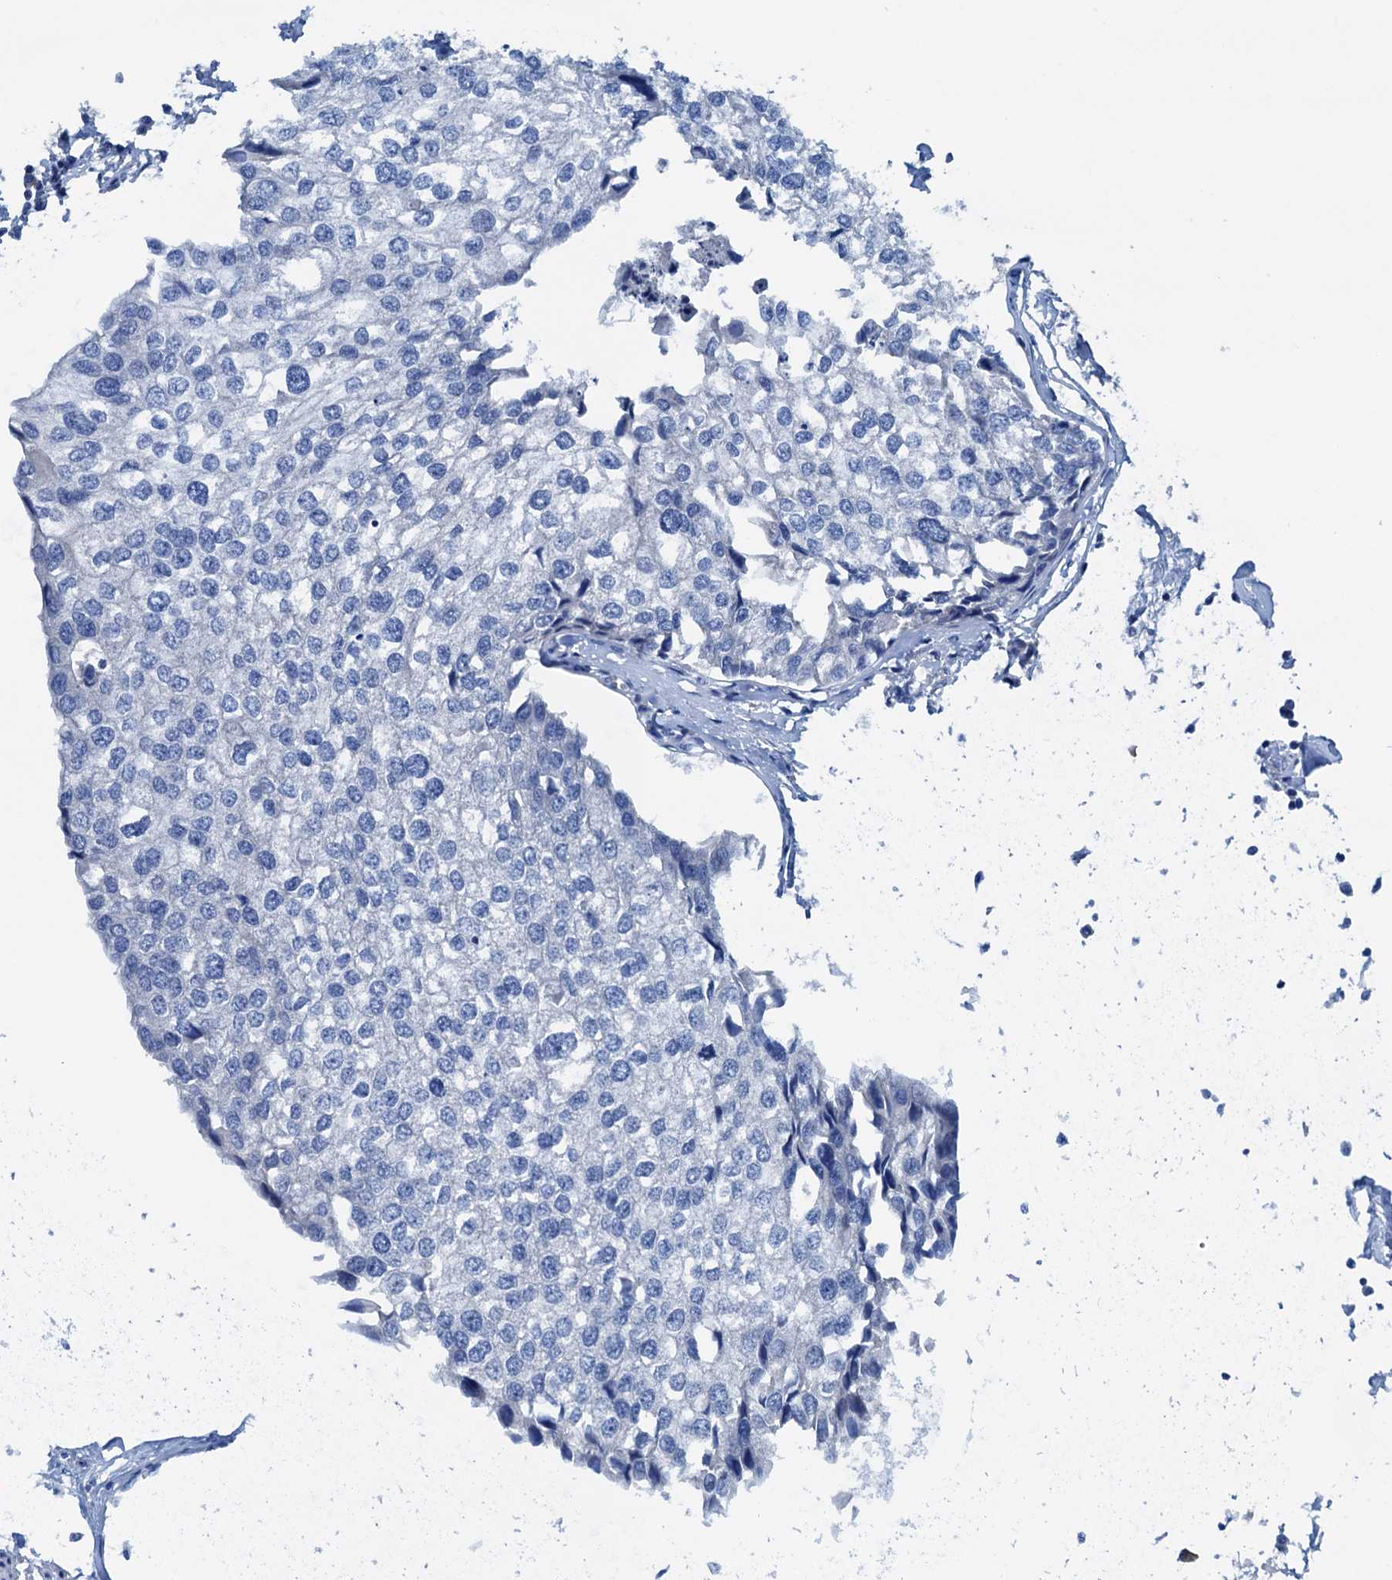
{"staining": {"intensity": "negative", "quantity": "none", "location": "none"}, "tissue": "urothelial cancer", "cell_type": "Tumor cells", "image_type": "cancer", "snomed": [{"axis": "morphology", "description": "Urothelial carcinoma, High grade"}, {"axis": "topography", "description": "Urinary bladder"}], "caption": "Immunohistochemistry (IHC) histopathology image of neoplastic tissue: urothelial cancer stained with DAB displays no significant protein expression in tumor cells.", "gene": "KNDC1", "patient": {"sex": "male", "age": 64}}